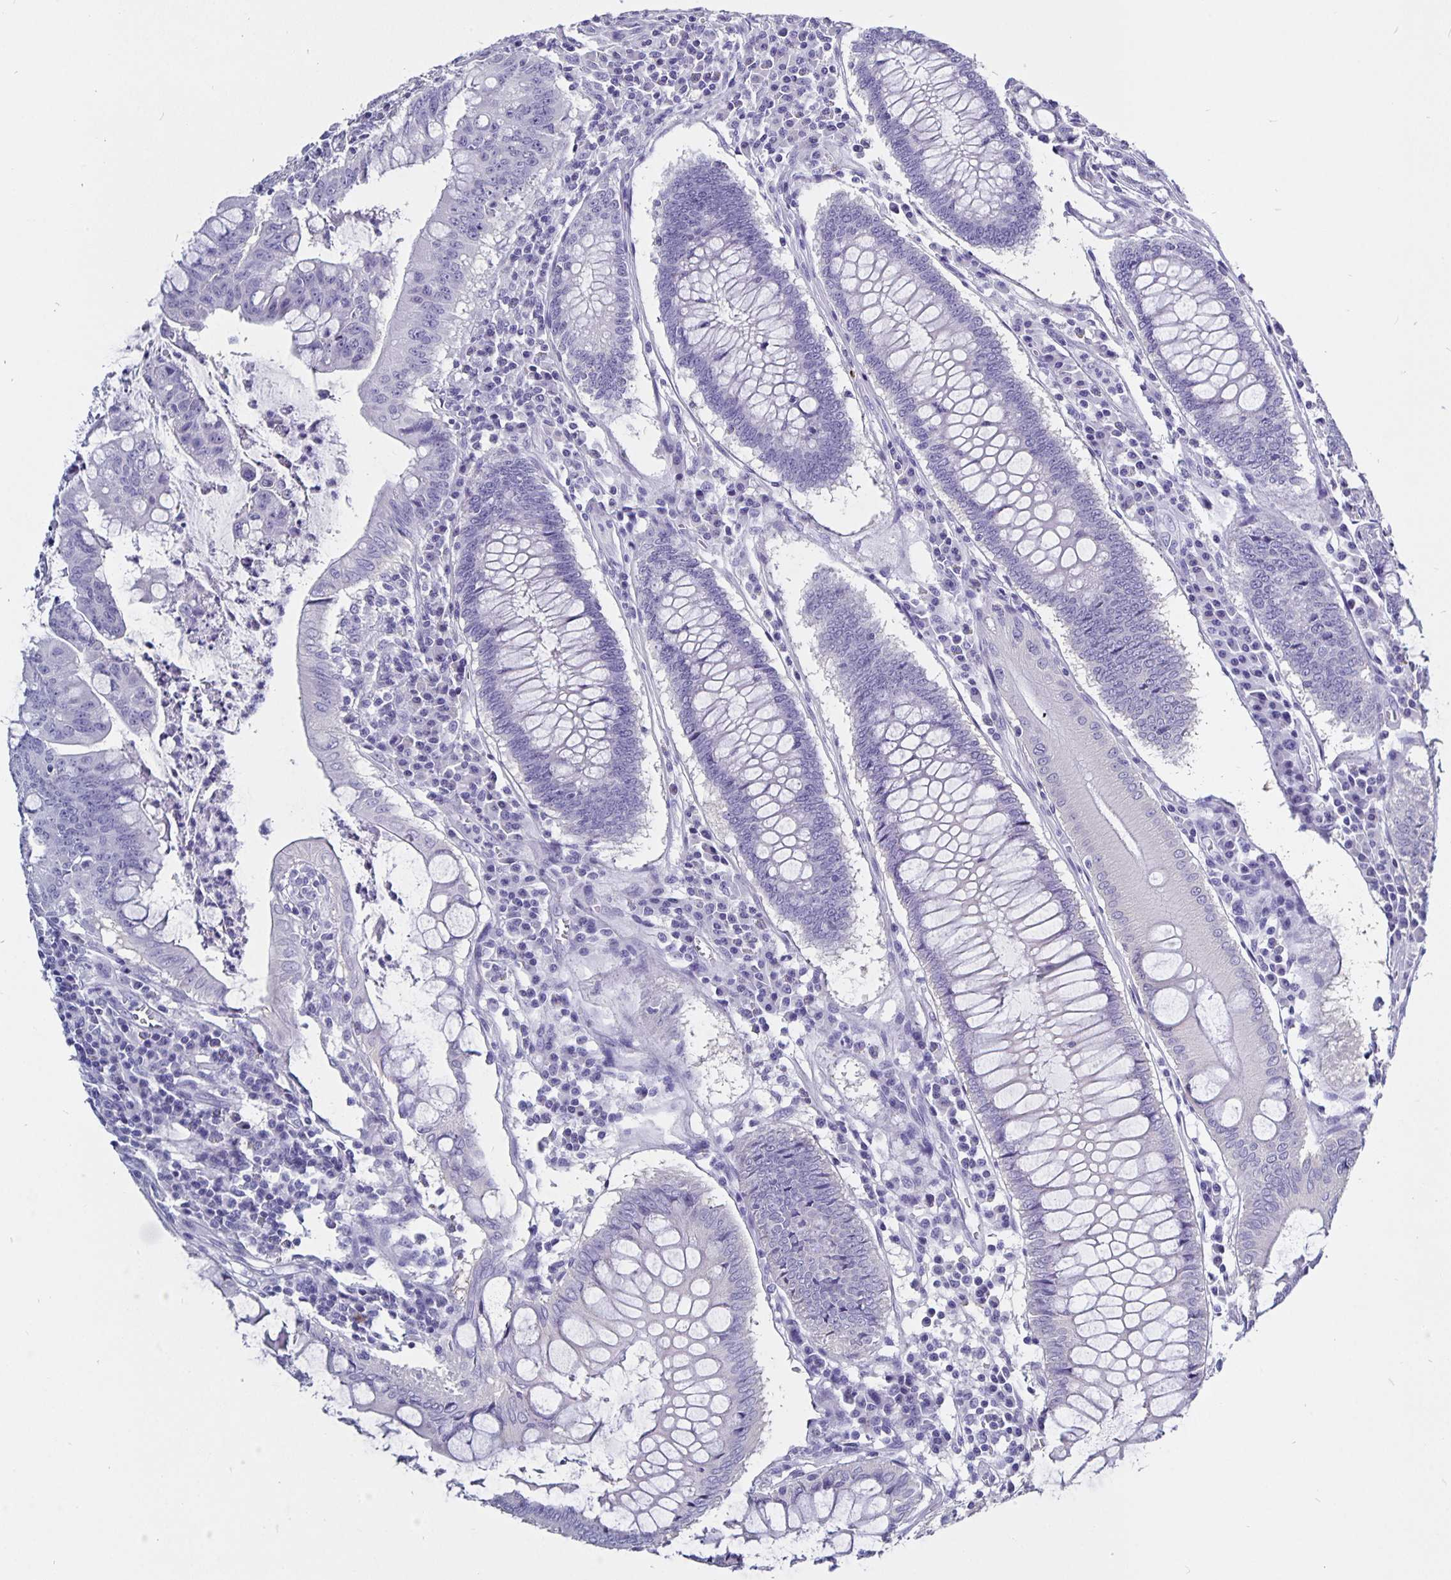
{"staining": {"intensity": "negative", "quantity": "none", "location": "none"}, "tissue": "colorectal cancer", "cell_type": "Tumor cells", "image_type": "cancer", "snomed": [{"axis": "morphology", "description": "Adenocarcinoma, NOS"}, {"axis": "topography", "description": "Colon"}], "caption": "Immunohistochemical staining of human adenocarcinoma (colorectal) reveals no significant positivity in tumor cells.", "gene": "ODF3B", "patient": {"sex": "male", "age": 62}}